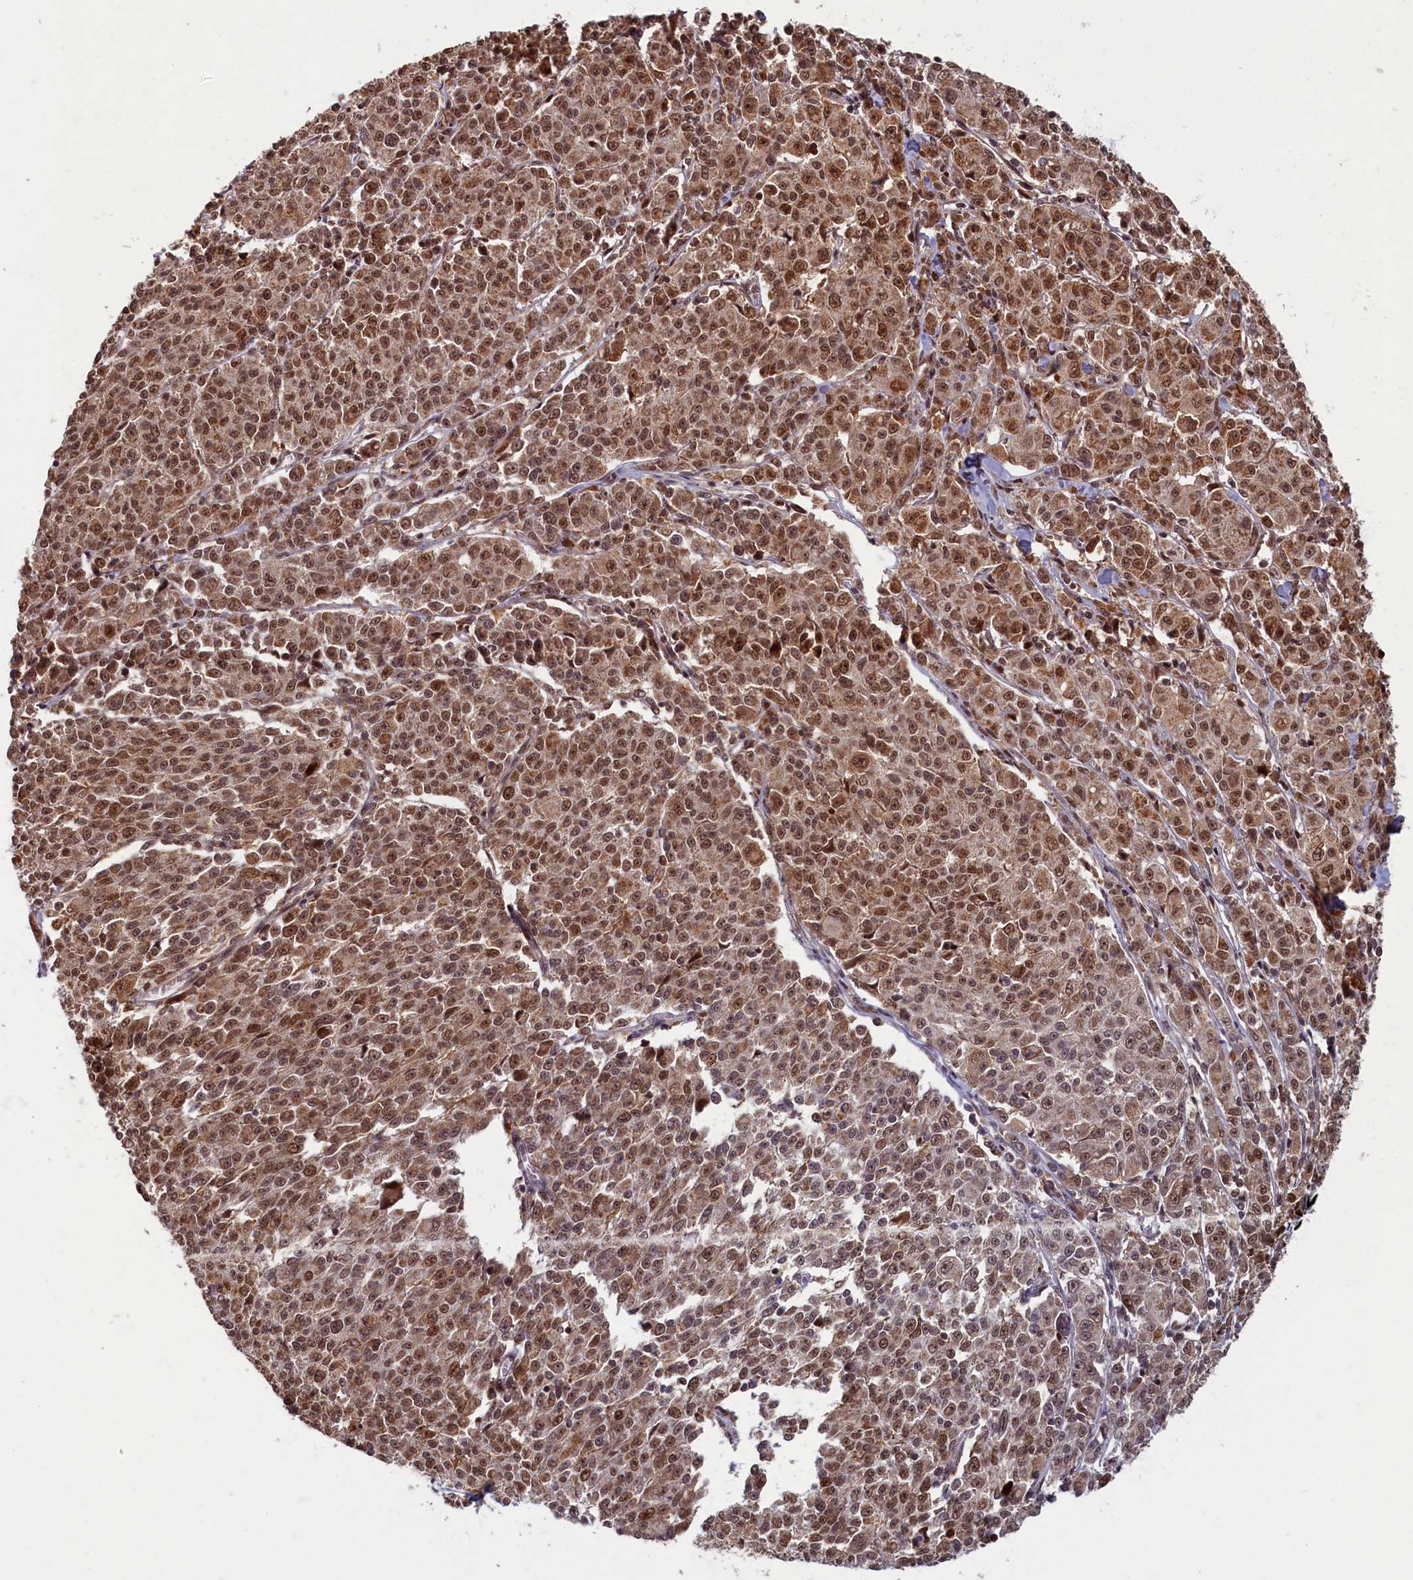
{"staining": {"intensity": "strong", "quantity": ">75%", "location": "cytoplasmic/membranous,nuclear"}, "tissue": "melanoma", "cell_type": "Tumor cells", "image_type": "cancer", "snomed": [{"axis": "morphology", "description": "Malignant melanoma, NOS"}, {"axis": "topography", "description": "Skin"}], "caption": "High-magnification brightfield microscopy of melanoma stained with DAB (brown) and counterstained with hematoxylin (blue). tumor cells exhibit strong cytoplasmic/membranous and nuclear staining is identified in approximately>75% of cells.", "gene": "BRCA1", "patient": {"sex": "female", "age": 52}}